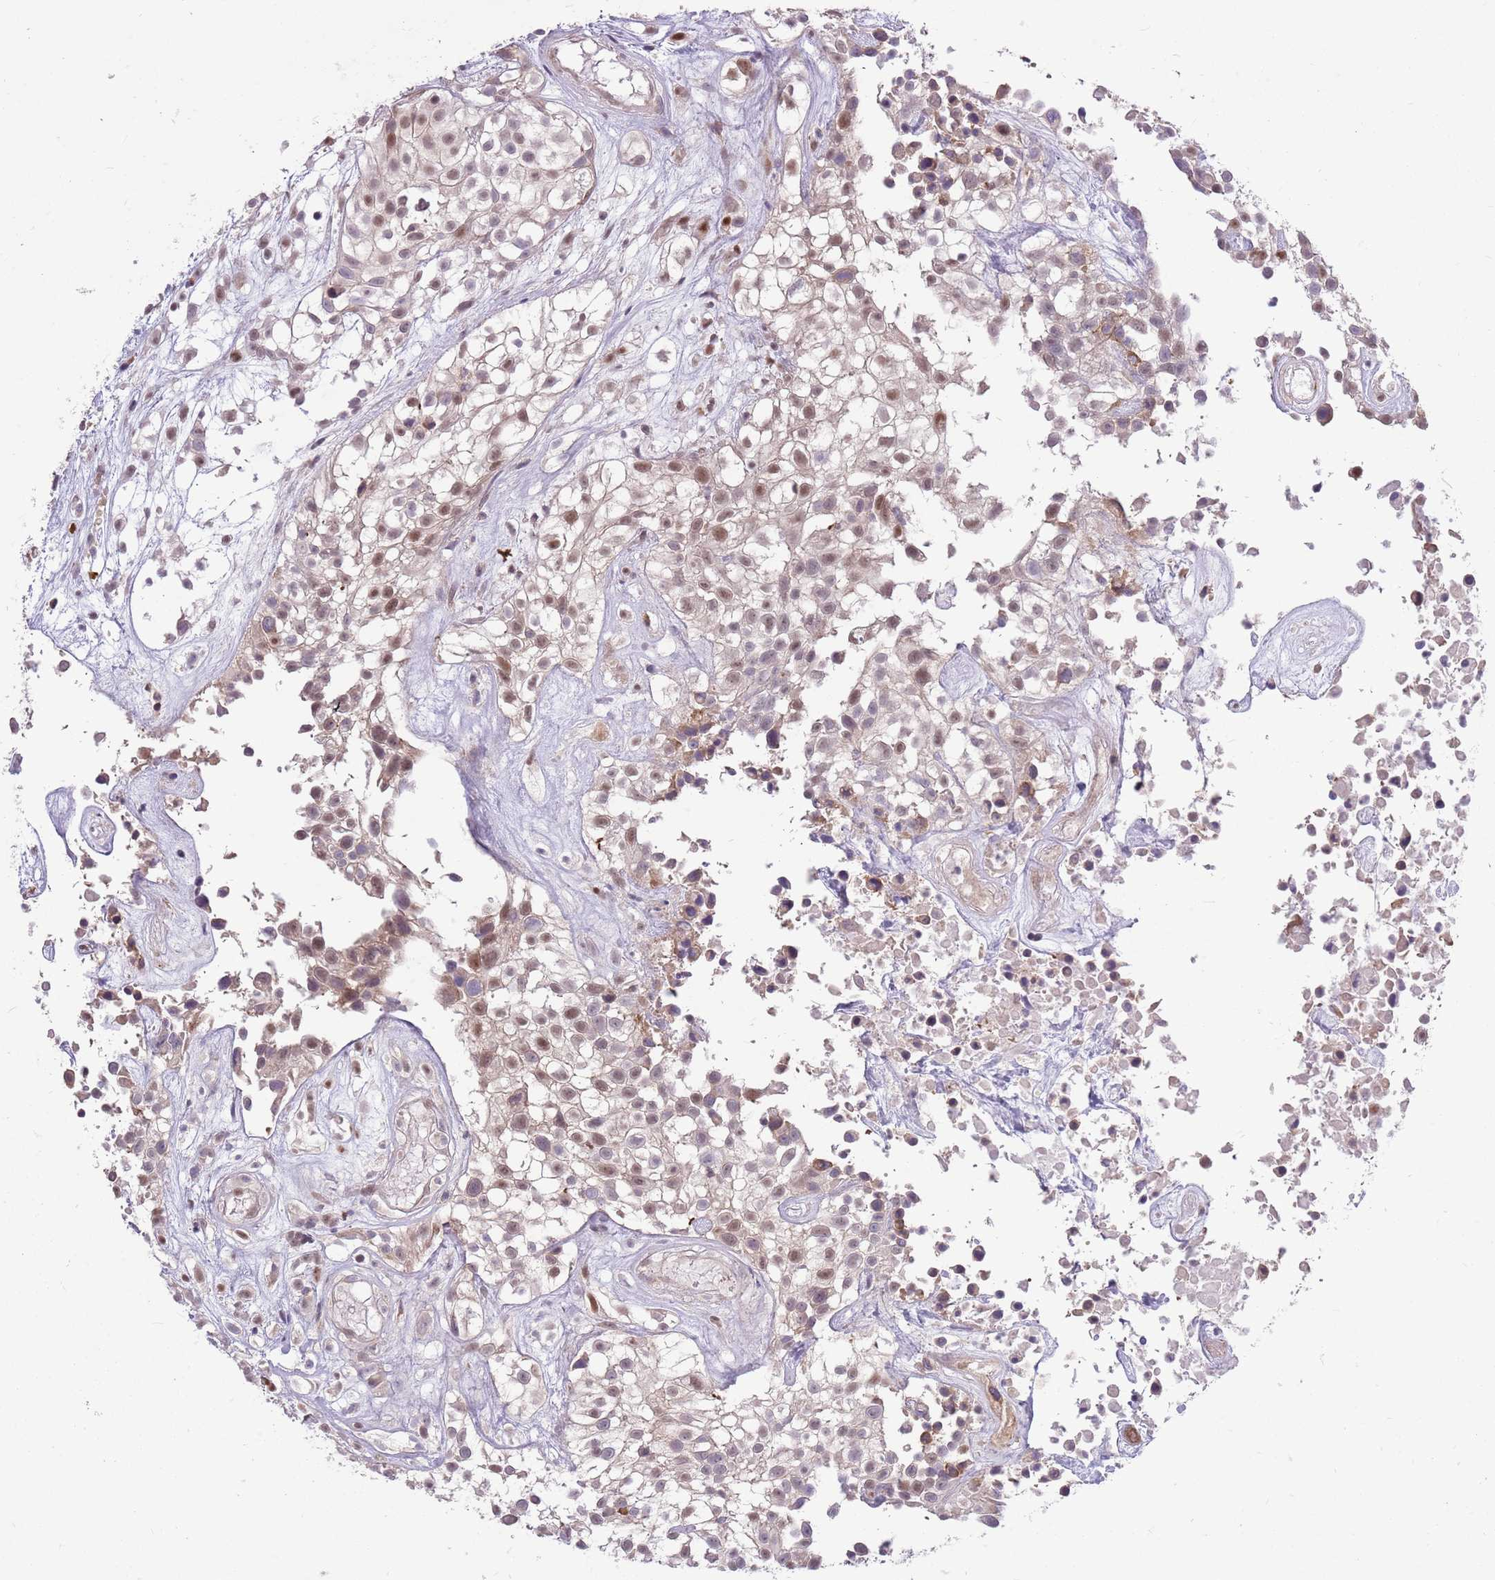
{"staining": {"intensity": "moderate", "quantity": "25%-75%", "location": "nuclear"}, "tissue": "urothelial cancer", "cell_type": "Tumor cells", "image_type": "cancer", "snomed": [{"axis": "morphology", "description": "Urothelial carcinoma, High grade"}, {"axis": "topography", "description": "Urinary bladder"}], "caption": "IHC photomicrograph of neoplastic tissue: human urothelial cancer stained using immunohistochemistry (IHC) exhibits medium levels of moderate protein expression localized specifically in the nuclear of tumor cells, appearing as a nuclear brown color.", "gene": "PPP1R27", "patient": {"sex": "male", "age": 56}}